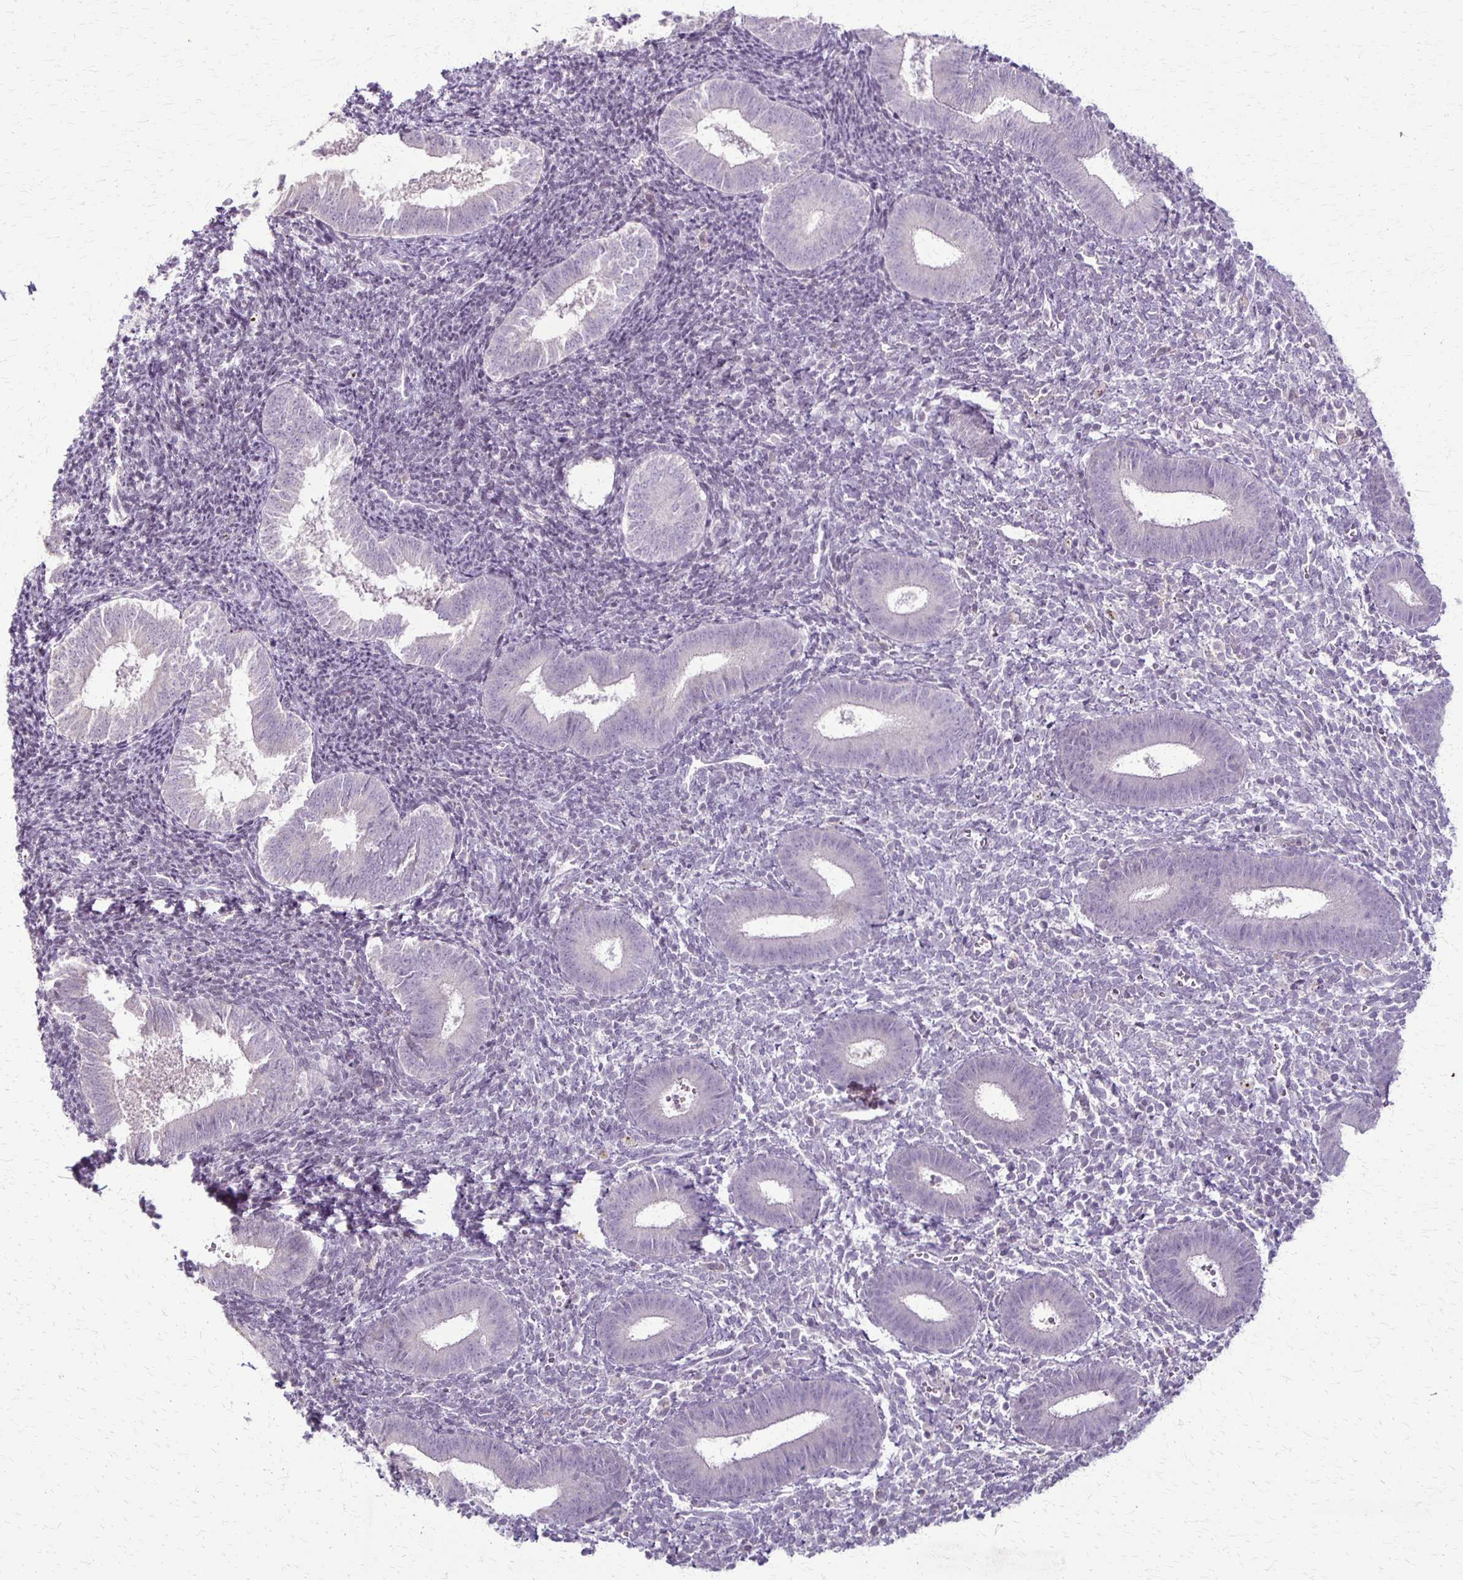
{"staining": {"intensity": "negative", "quantity": "none", "location": "none"}, "tissue": "endometrium", "cell_type": "Cells in endometrial stroma", "image_type": "normal", "snomed": [{"axis": "morphology", "description": "Normal tissue, NOS"}, {"axis": "topography", "description": "Endometrium"}], "caption": "Immunohistochemistry (IHC) of benign endometrium reveals no expression in cells in endometrial stroma. (DAB immunohistochemistry (IHC), high magnification).", "gene": "SLC35E2B", "patient": {"sex": "female", "age": 25}}